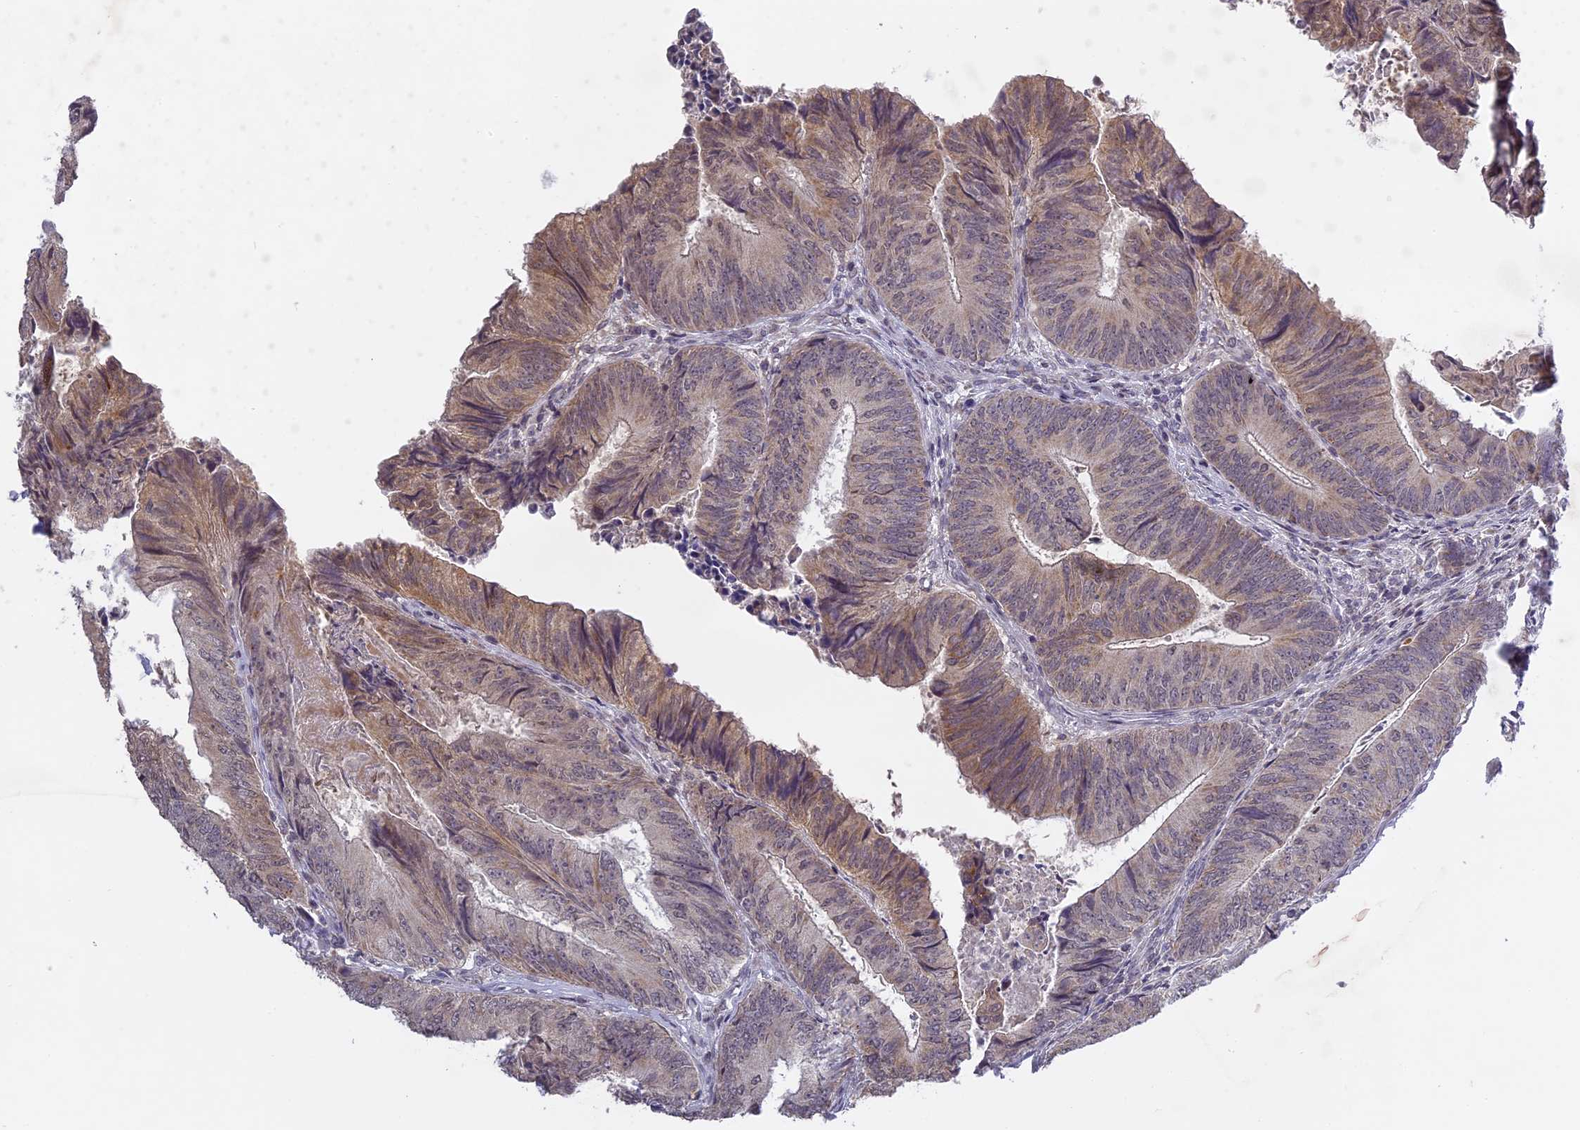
{"staining": {"intensity": "weak", "quantity": "25%-75%", "location": "cytoplasmic/membranous"}, "tissue": "colorectal cancer", "cell_type": "Tumor cells", "image_type": "cancer", "snomed": [{"axis": "morphology", "description": "Adenocarcinoma, NOS"}, {"axis": "topography", "description": "Colon"}], "caption": "Approximately 25%-75% of tumor cells in adenocarcinoma (colorectal) show weak cytoplasmic/membranous protein expression as visualized by brown immunohistochemical staining.", "gene": "ERG28", "patient": {"sex": "female", "age": 67}}